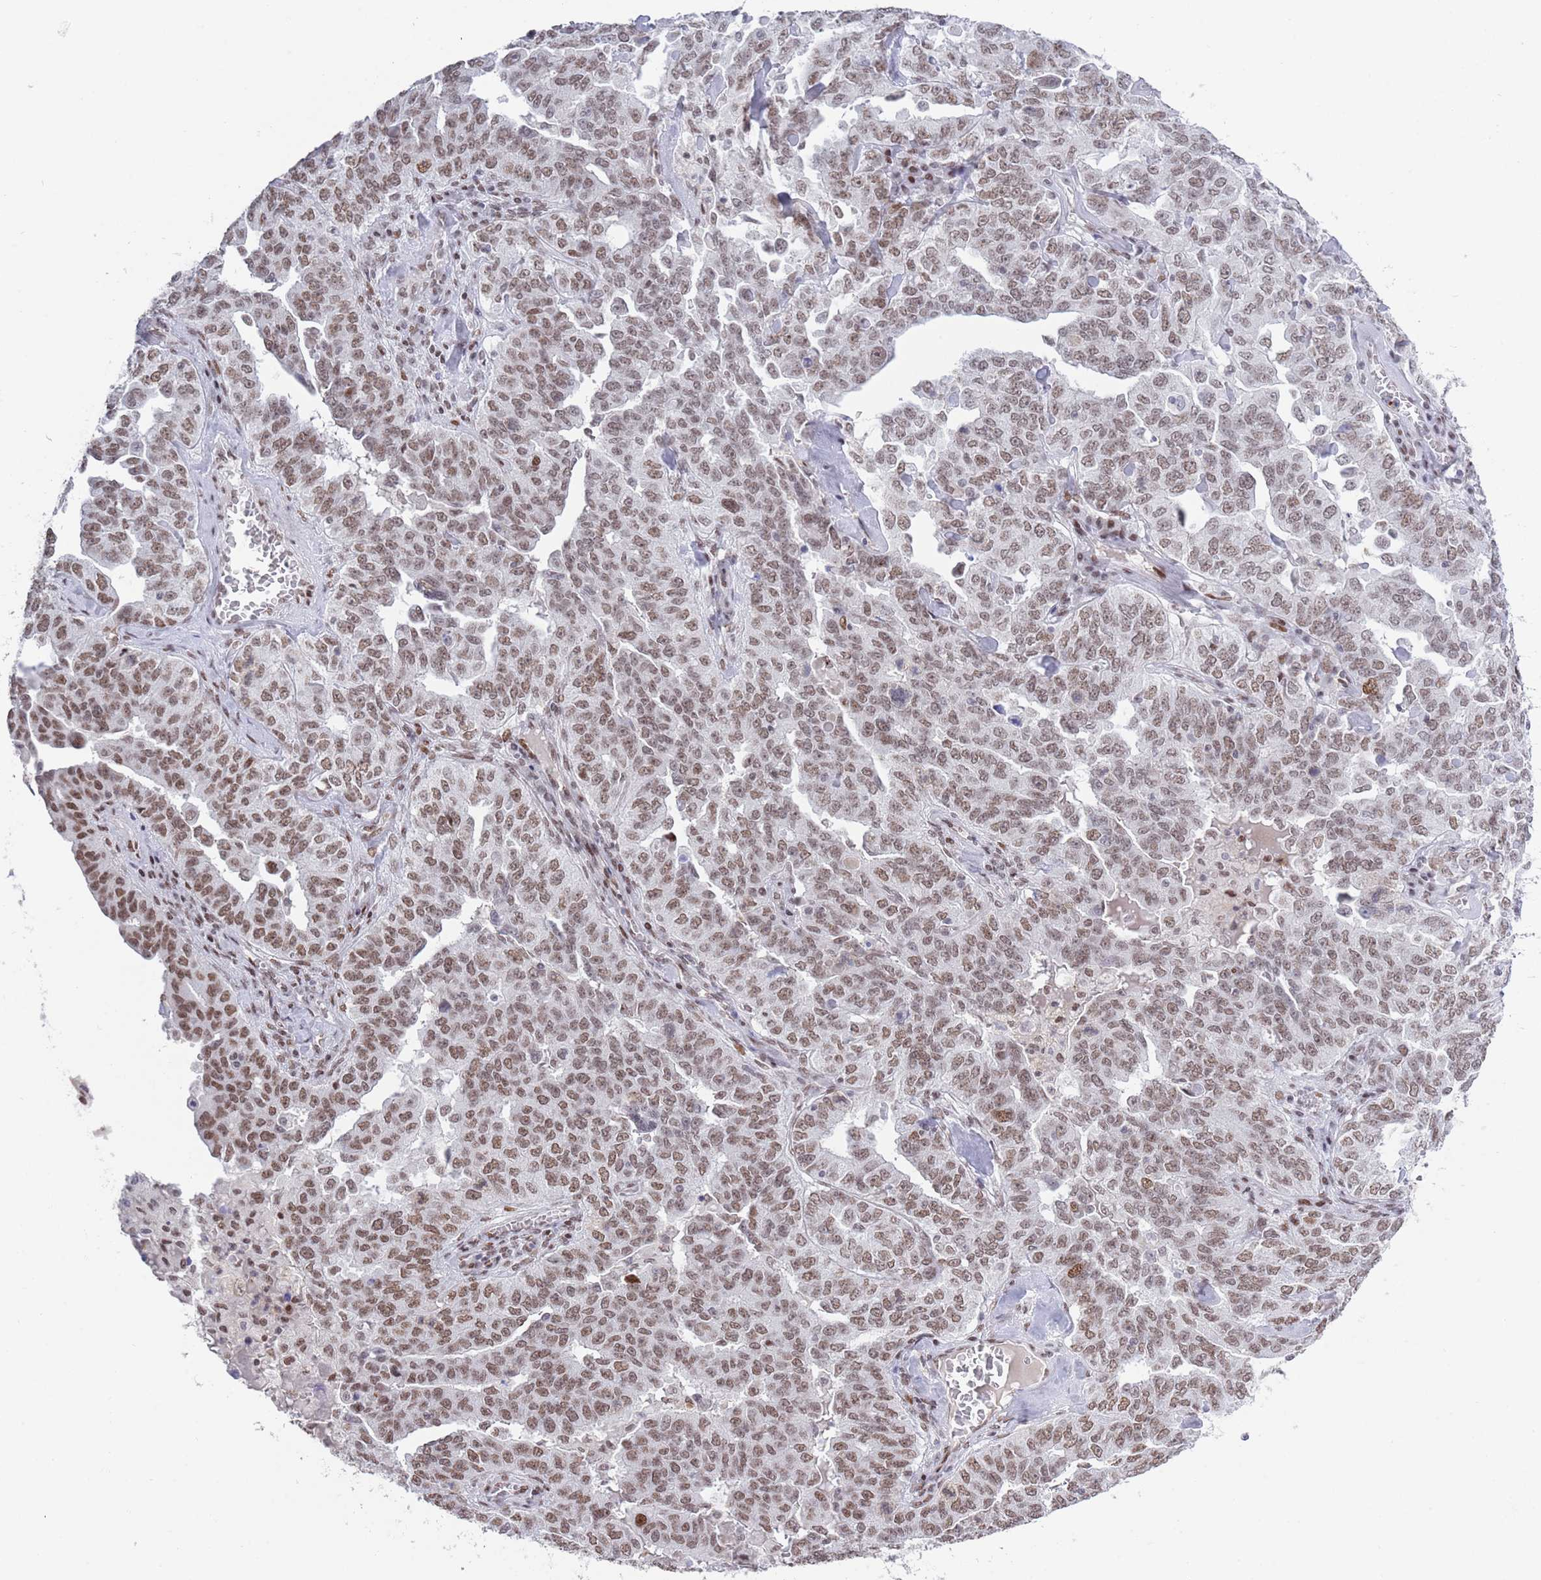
{"staining": {"intensity": "moderate", "quantity": ">75%", "location": "nuclear"}, "tissue": "ovarian cancer", "cell_type": "Tumor cells", "image_type": "cancer", "snomed": [{"axis": "morphology", "description": "Carcinoma, endometroid"}, {"axis": "topography", "description": "Ovary"}], "caption": "This is an image of immunohistochemistry (IHC) staining of ovarian cancer, which shows moderate positivity in the nuclear of tumor cells.", "gene": "ZNF382", "patient": {"sex": "female", "age": 62}}